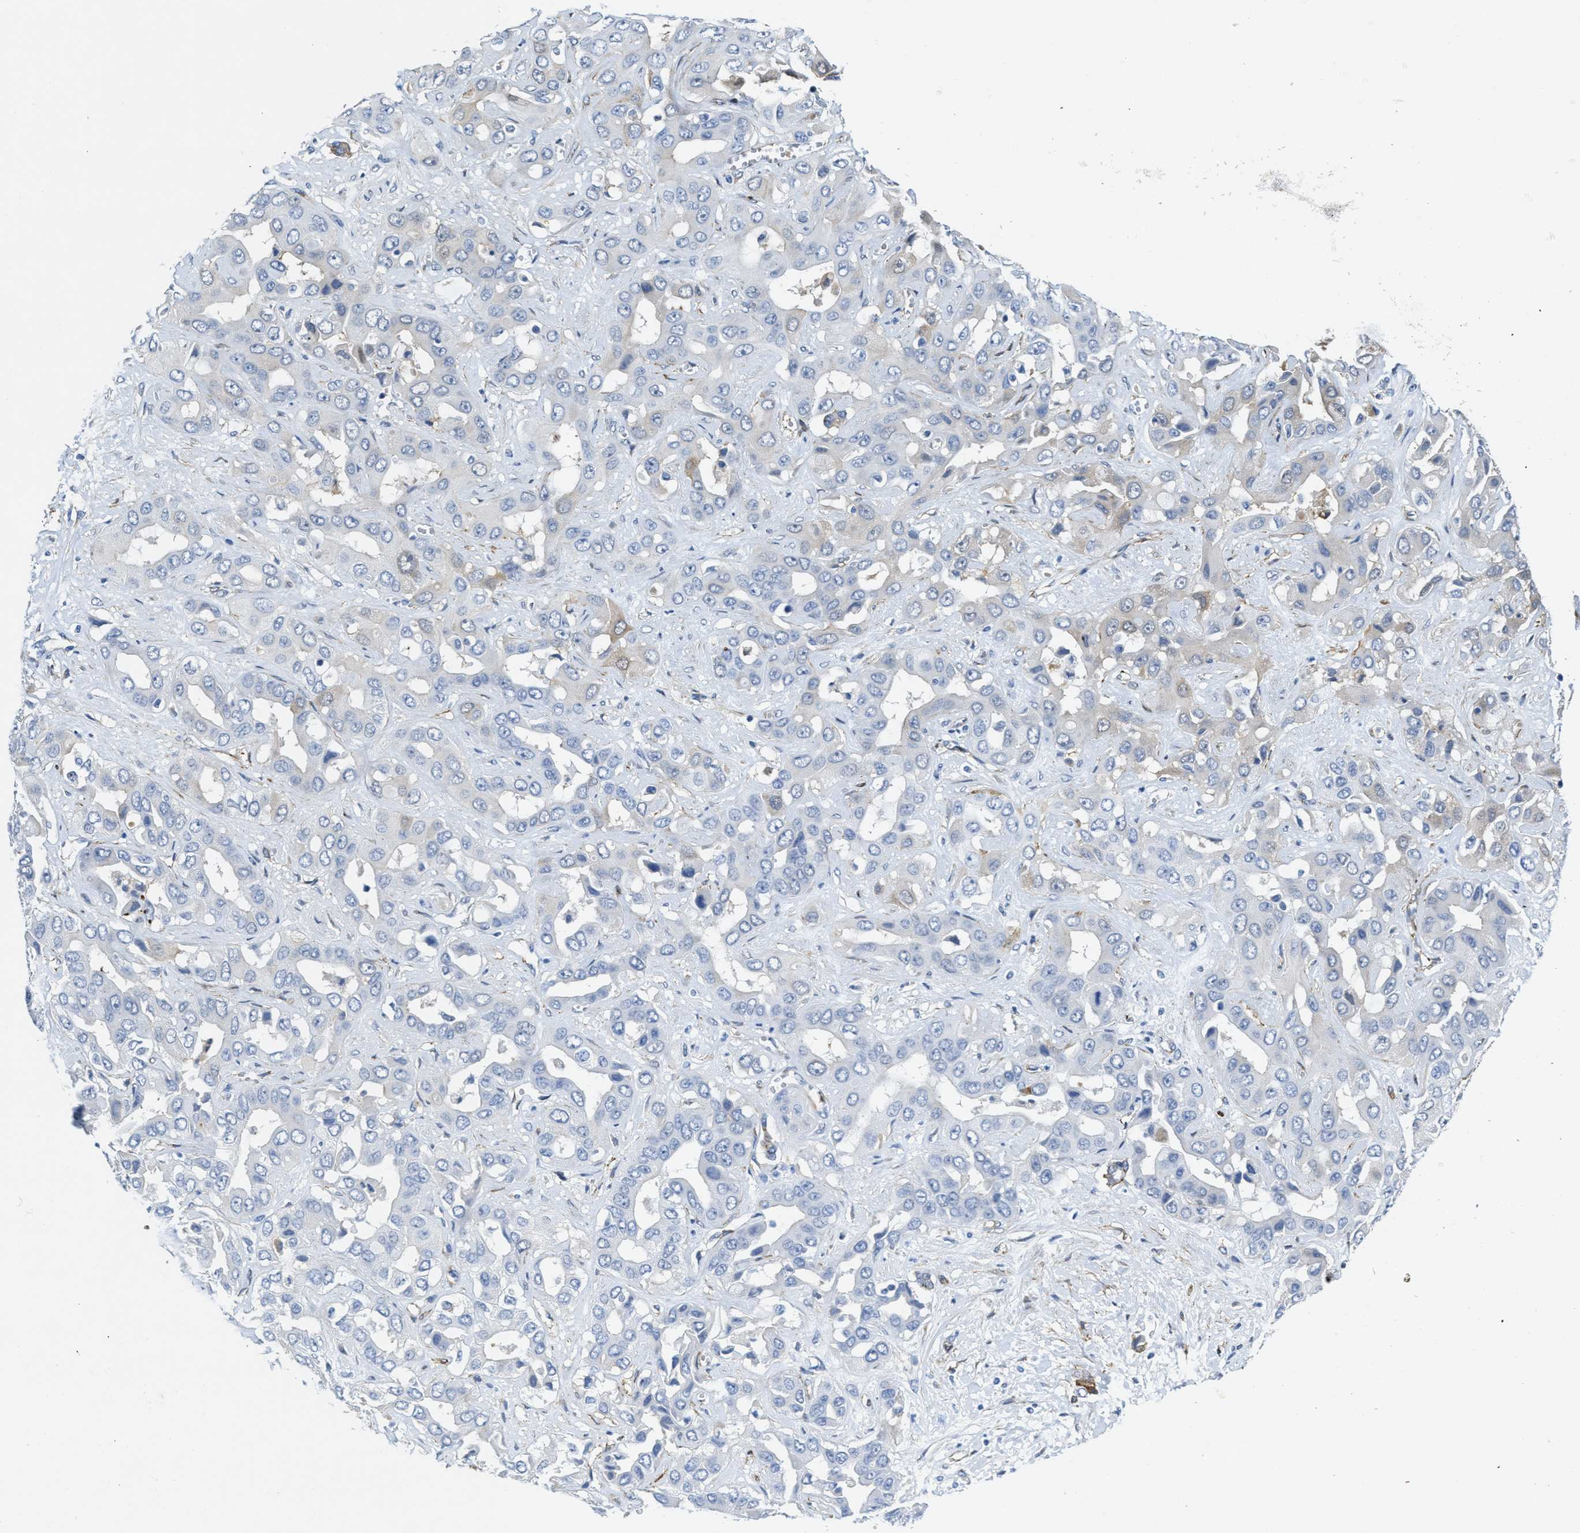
{"staining": {"intensity": "strong", "quantity": "<25%", "location": "cytoplasmic/membranous"}, "tissue": "liver cancer", "cell_type": "Tumor cells", "image_type": "cancer", "snomed": [{"axis": "morphology", "description": "Cholangiocarcinoma"}, {"axis": "topography", "description": "Liver"}], "caption": "This micrograph demonstrates immunohistochemistry (IHC) staining of liver cholangiocarcinoma, with medium strong cytoplasmic/membranous expression in about <25% of tumor cells.", "gene": "NAB1", "patient": {"sex": "female", "age": 52}}